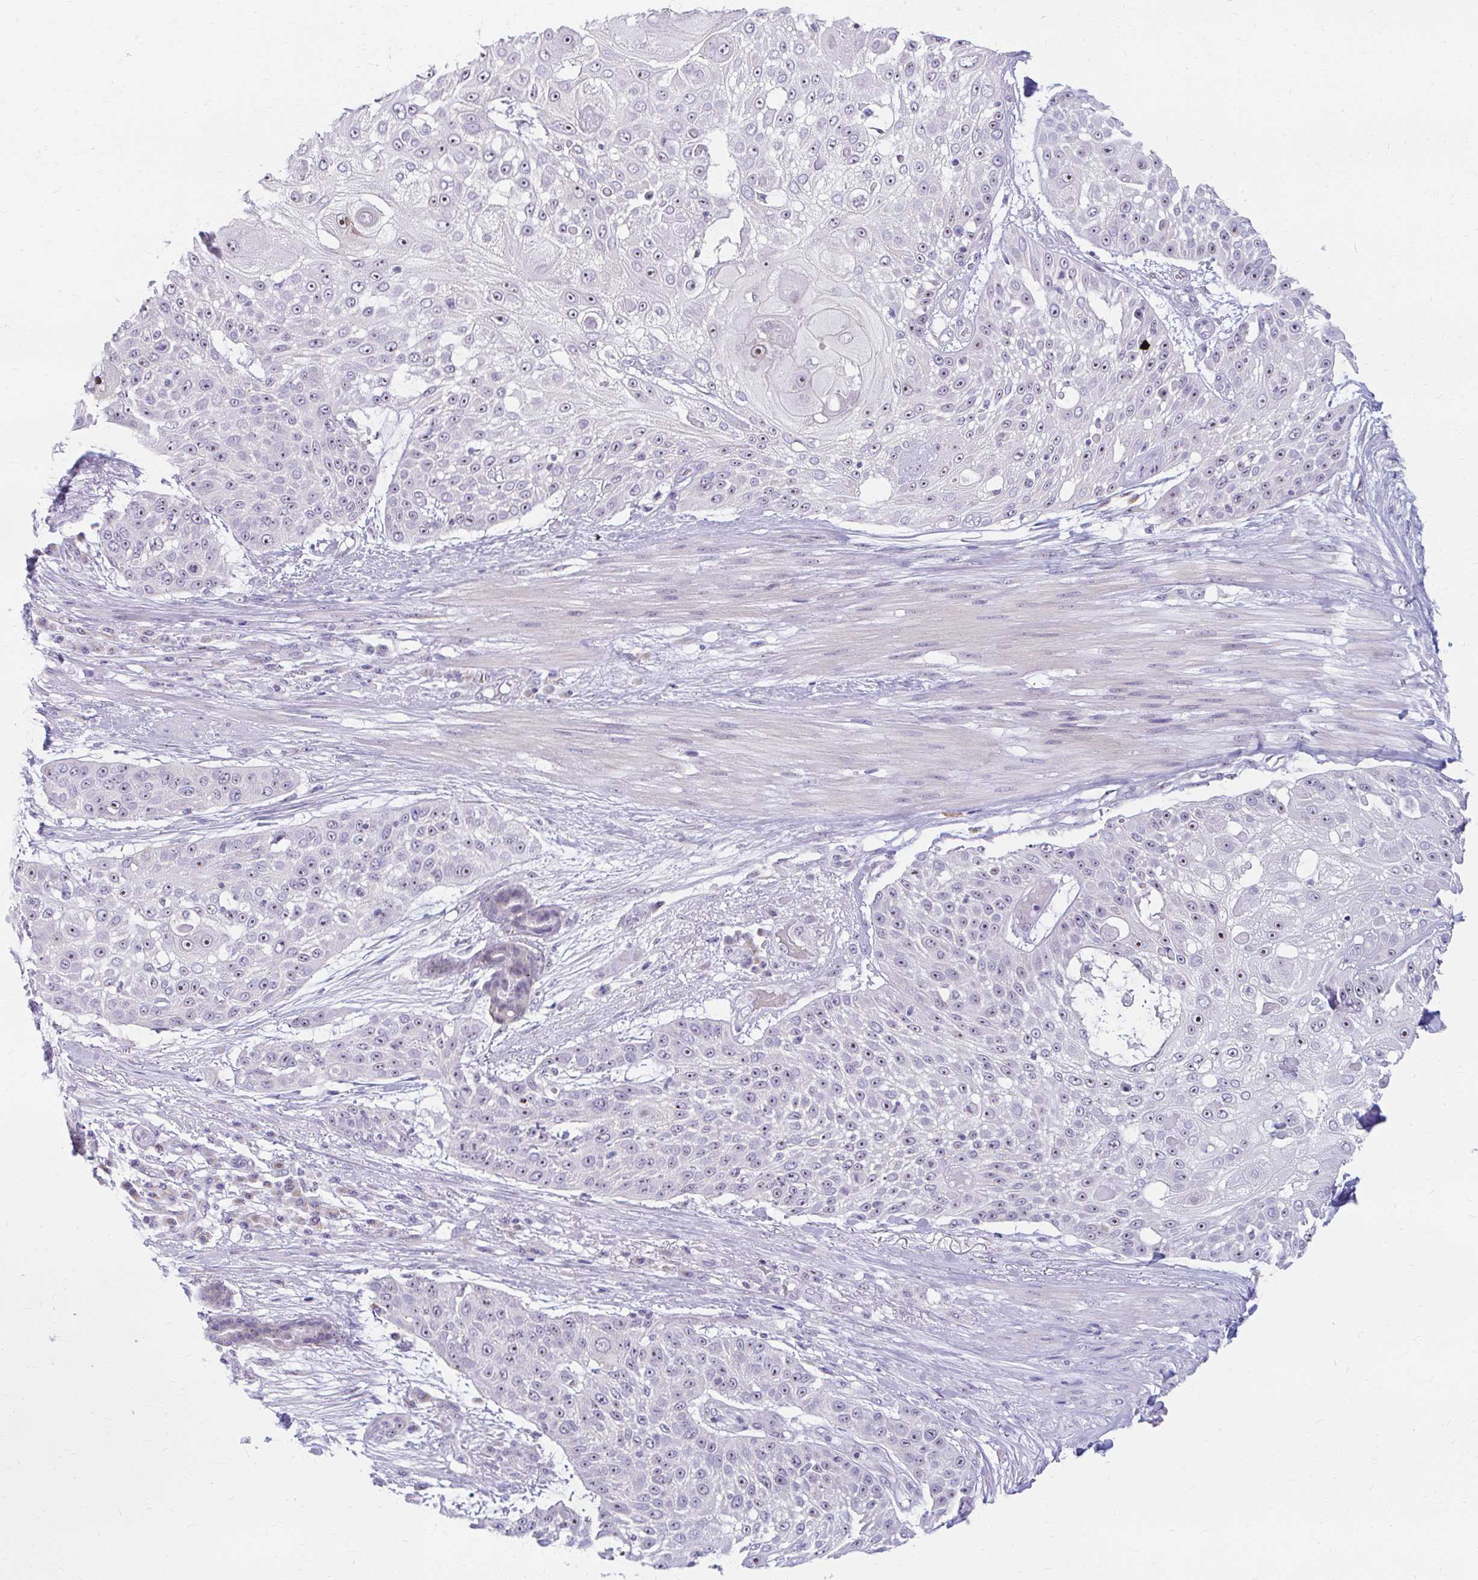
{"staining": {"intensity": "moderate", "quantity": "25%-75%", "location": "nuclear"}, "tissue": "skin cancer", "cell_type": "Tumor cells", "image_type": "cancer", "snomed": [{"axis": "morphology", "description": "Squamous cell carcinoma, NOS"}, {"axis": "topography", "description": "Skin"}], "caption": "Human squamous cell carcinoma (skin) stained with a protein marker exhibits moderate staining in tumor cells.", "gene": "FTSJ3", "patient": {"sex": "female", "age": 86}}